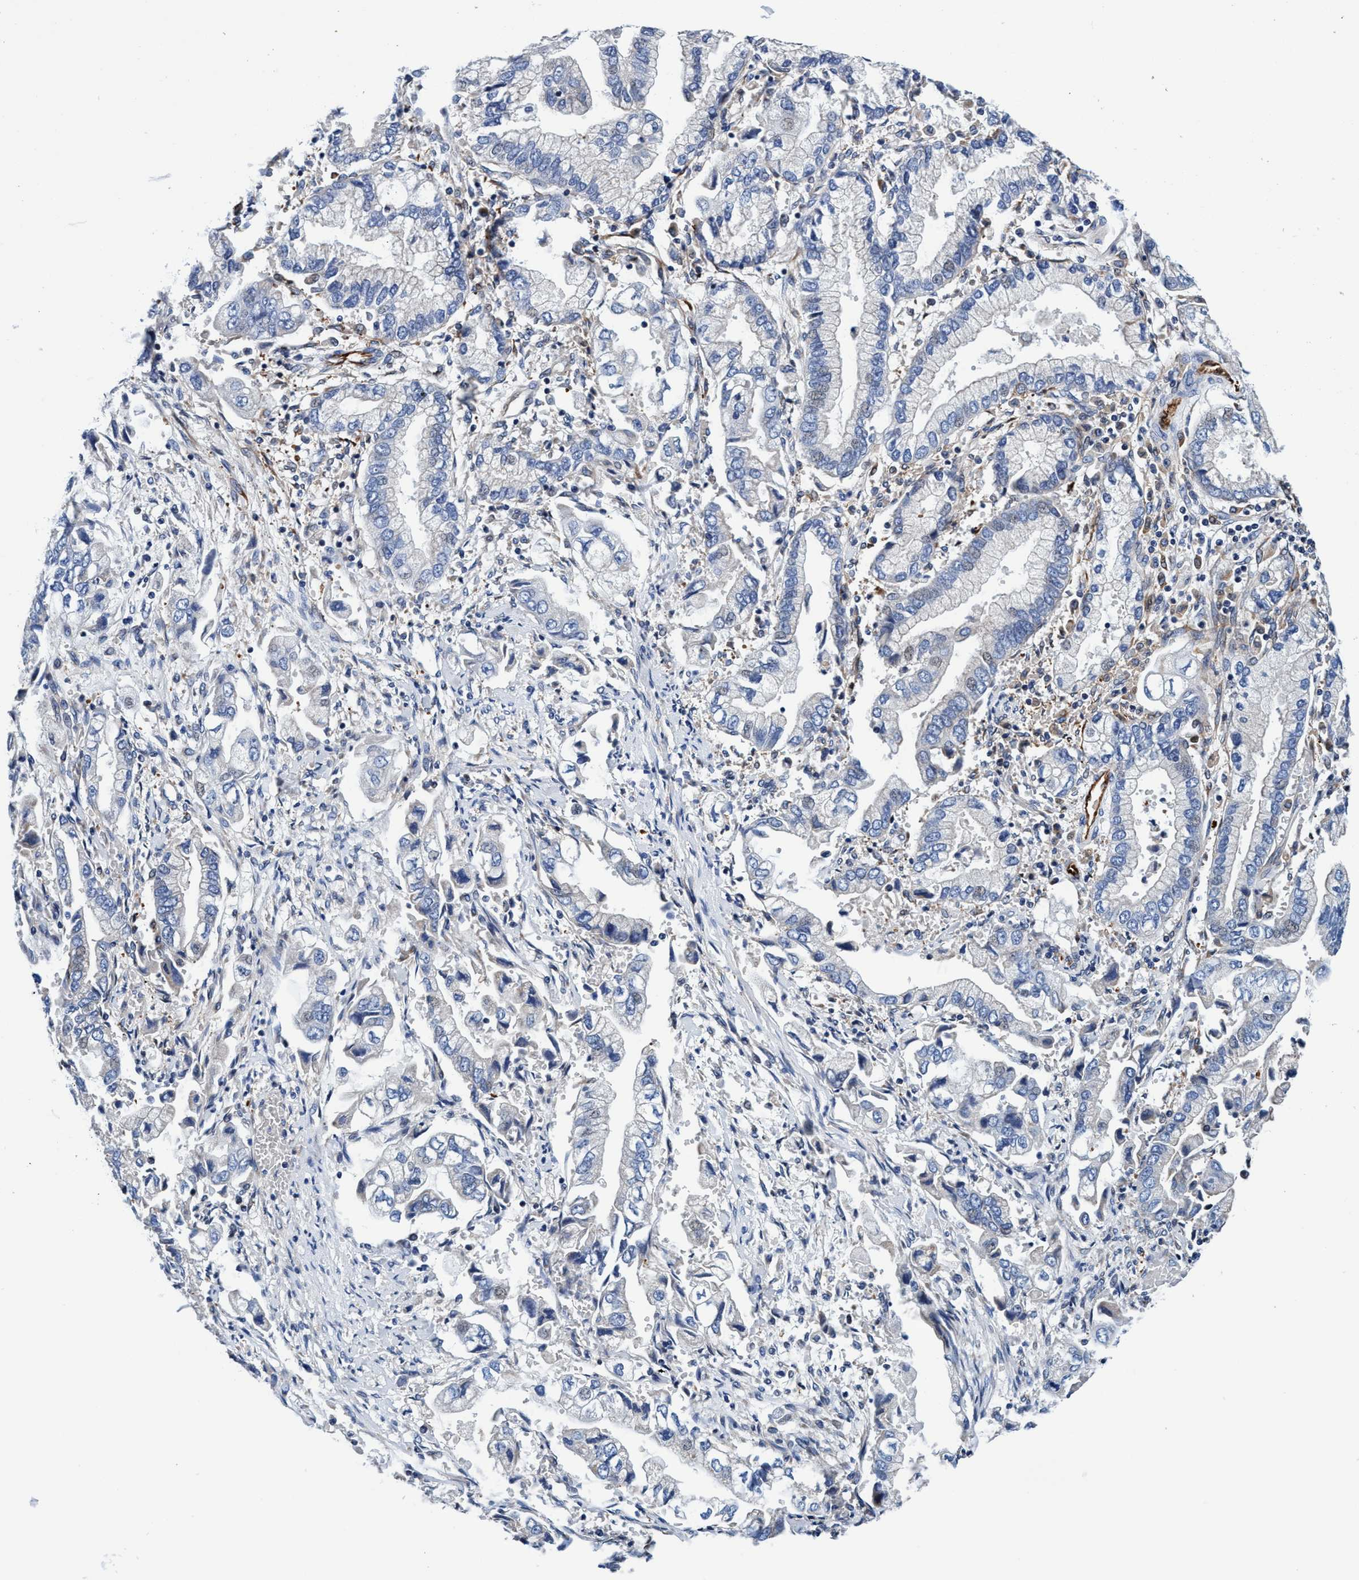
{"staining": {"intensity": "negative", "quantity": "none", "location": "none"}, "tissue": "stomach cancer", "cell_type": "Tumor cells", "image_type": "cancer", "snomed": [{"axis": "morphology", "description": "Normal tissue, NOS"}, {"axis": "morphology", "description": "Adenocarcinoma, NOS"}, {"axis": "topography", "description": "Stomach"}], "caption": "Immunohistochemical staining of human adenocarcinoma (stomach) reveals no significant positivity in tumor cells.", "gene": "UBALD2", "patient": {"sex": "male", "age": 62}}